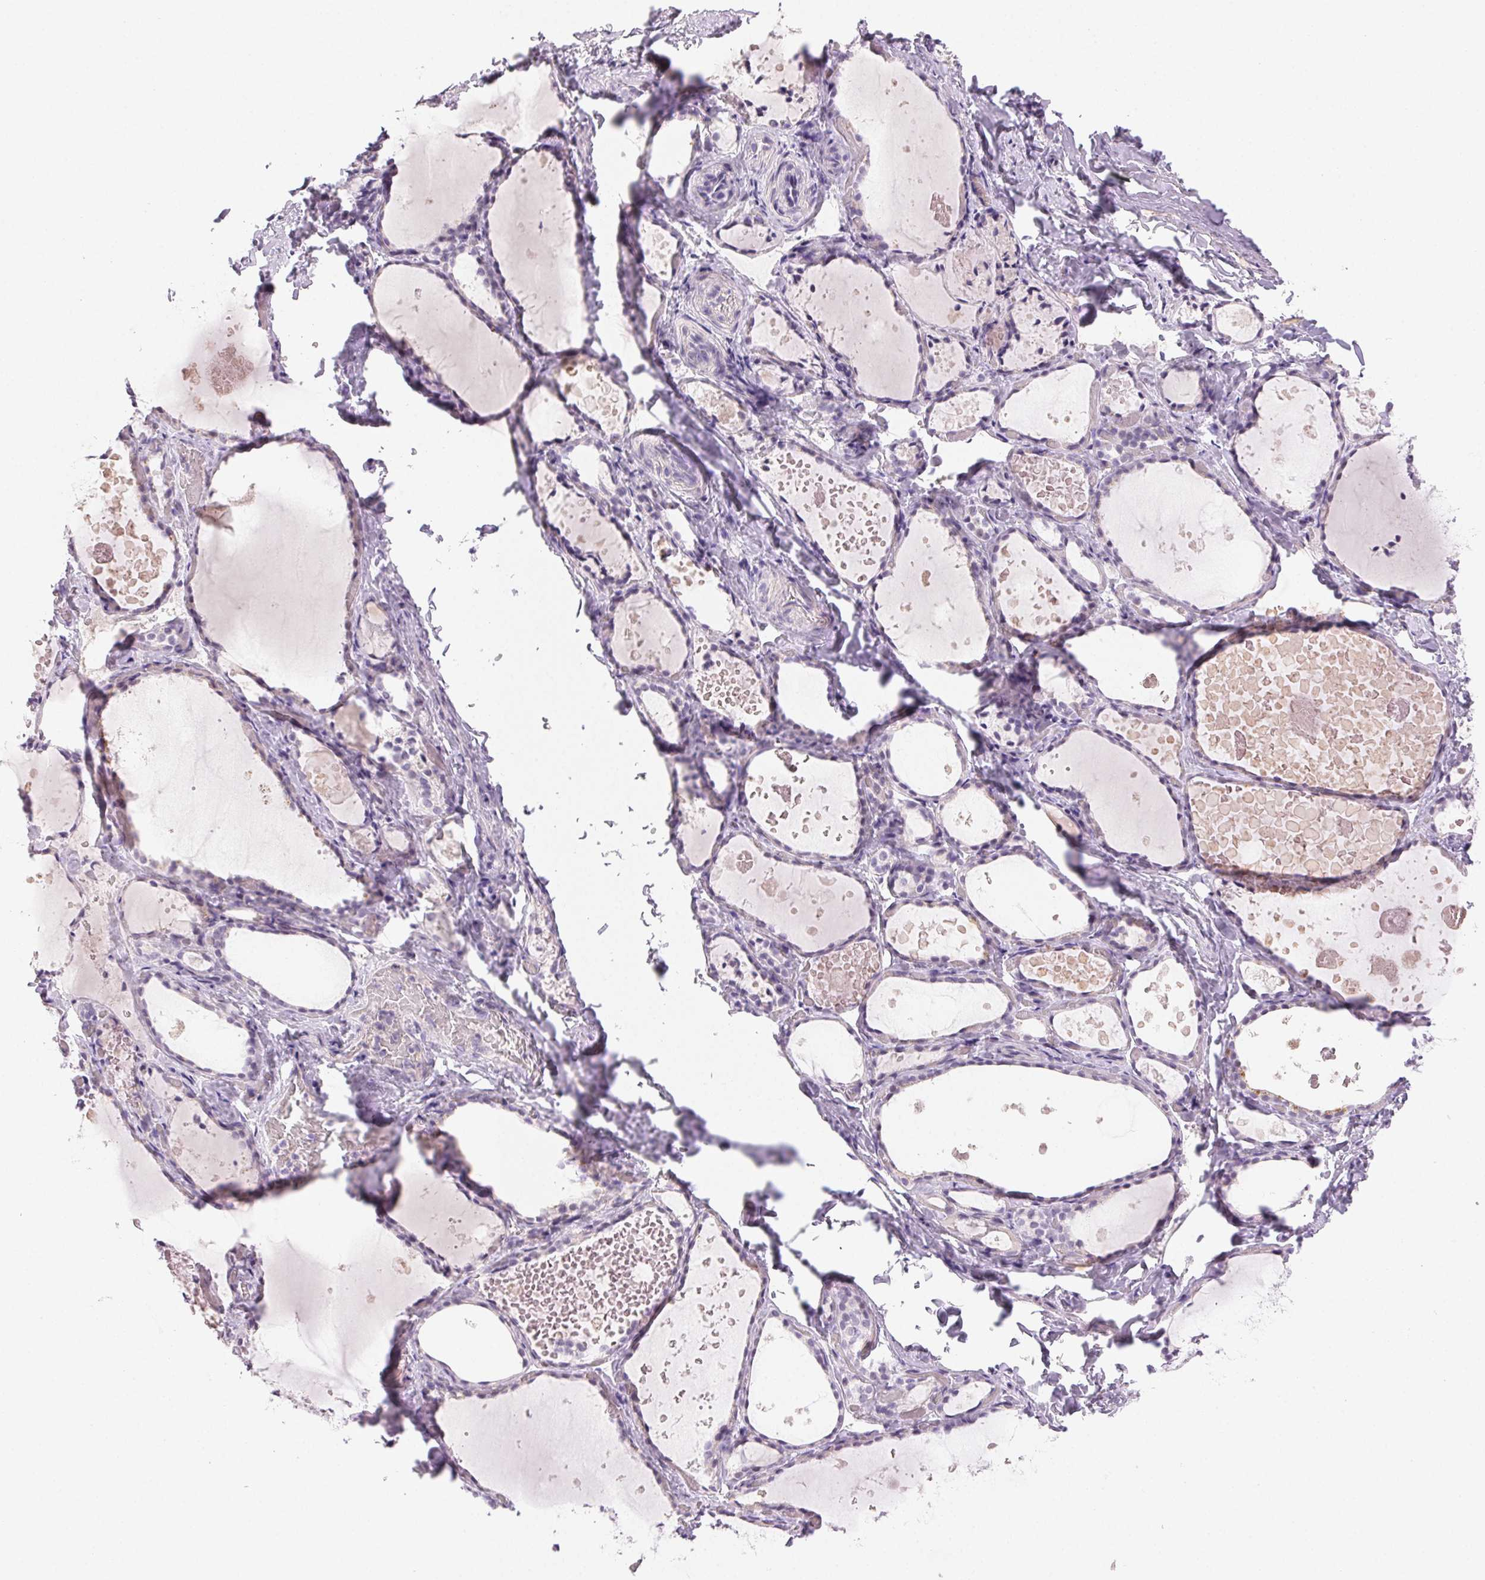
{"staining": {"intensity": "negative", "quantity": "none", "location": "none"}, "tissue": "thyroid gland", "cell_type": "Glandular cells", "image_type": "normal", "snomed": [{"axis": "morphology", "description": "Normal tissue, NOS"}, {"axis": "topography", "description": "Thyroid gland"}], "caption": "High power microscopy image of an immunohistochemistry (IHC) photomicrograph of normal thyroid gland, revealing no significant staining in glandular cells. (Stains: DAB (3,3'-diaminobenzidine) immunohistochemistry with hematoxylin counter stain, Microscopy: brightfield microscopy at high magnification).", "gene": "BPIFB2", "patient": {"sex": "female", "age": 56}}